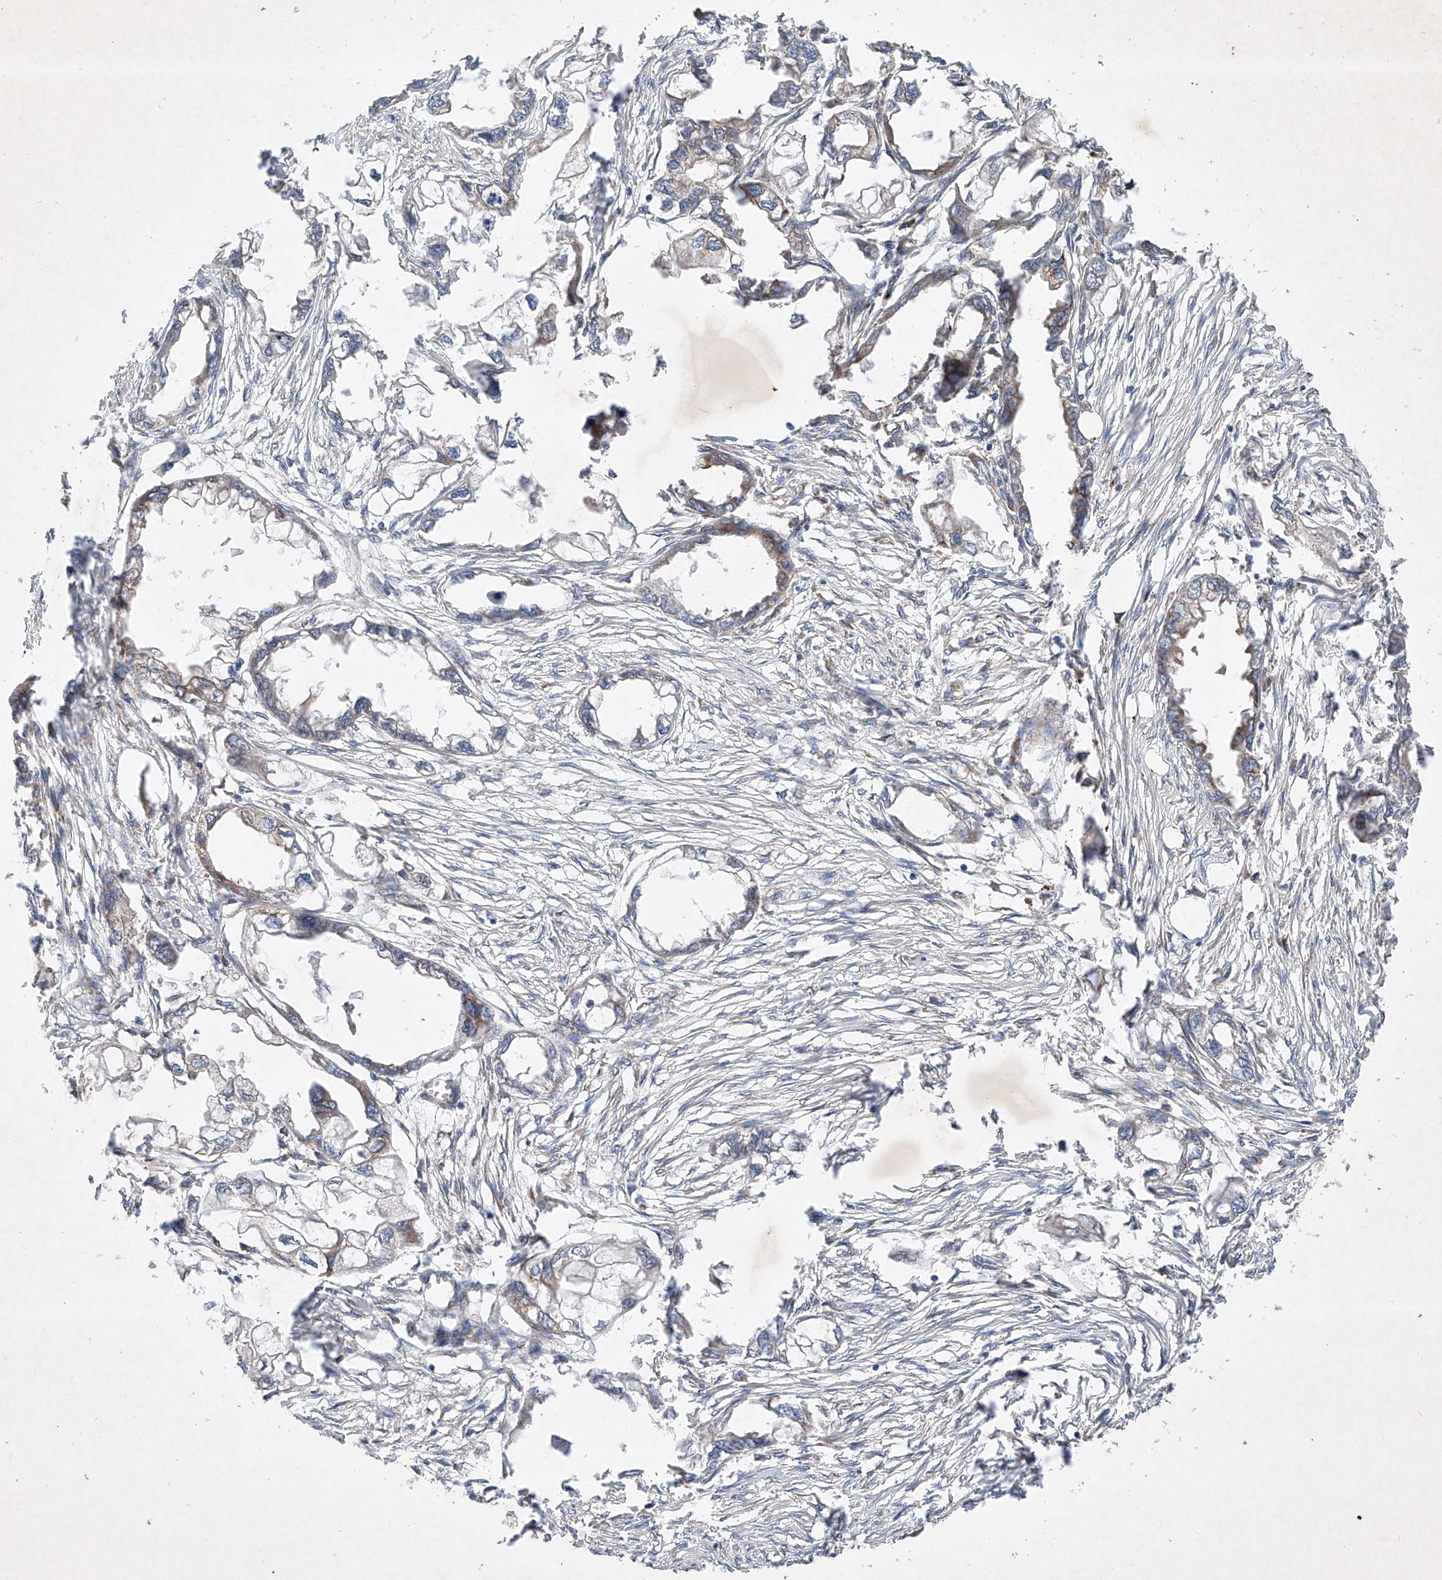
{"staining": {"intensity": "weak", "quantity": "<25%", "location": "cytoplasmic/membranous"}, "tissue": "endometrial cancer", "cell_type": "Tumor cells", "image_type": "cancer", "snomed": [{"axis": "morphology", "description": "Adenocarcinoma, NOS"}, {"axis": "morphology", "description": "Adenocarcinoma, metastatic, NOS"}, {"axis": "topography", "description": "Adipose tissue"}, {"axis": "topography", "description": "Endometrium"}], "caption": "There is no significant expression in tumor cells of endometrial cancer.", "gene": "FASTK", "patient": {"sex": "female", "age": 67}}